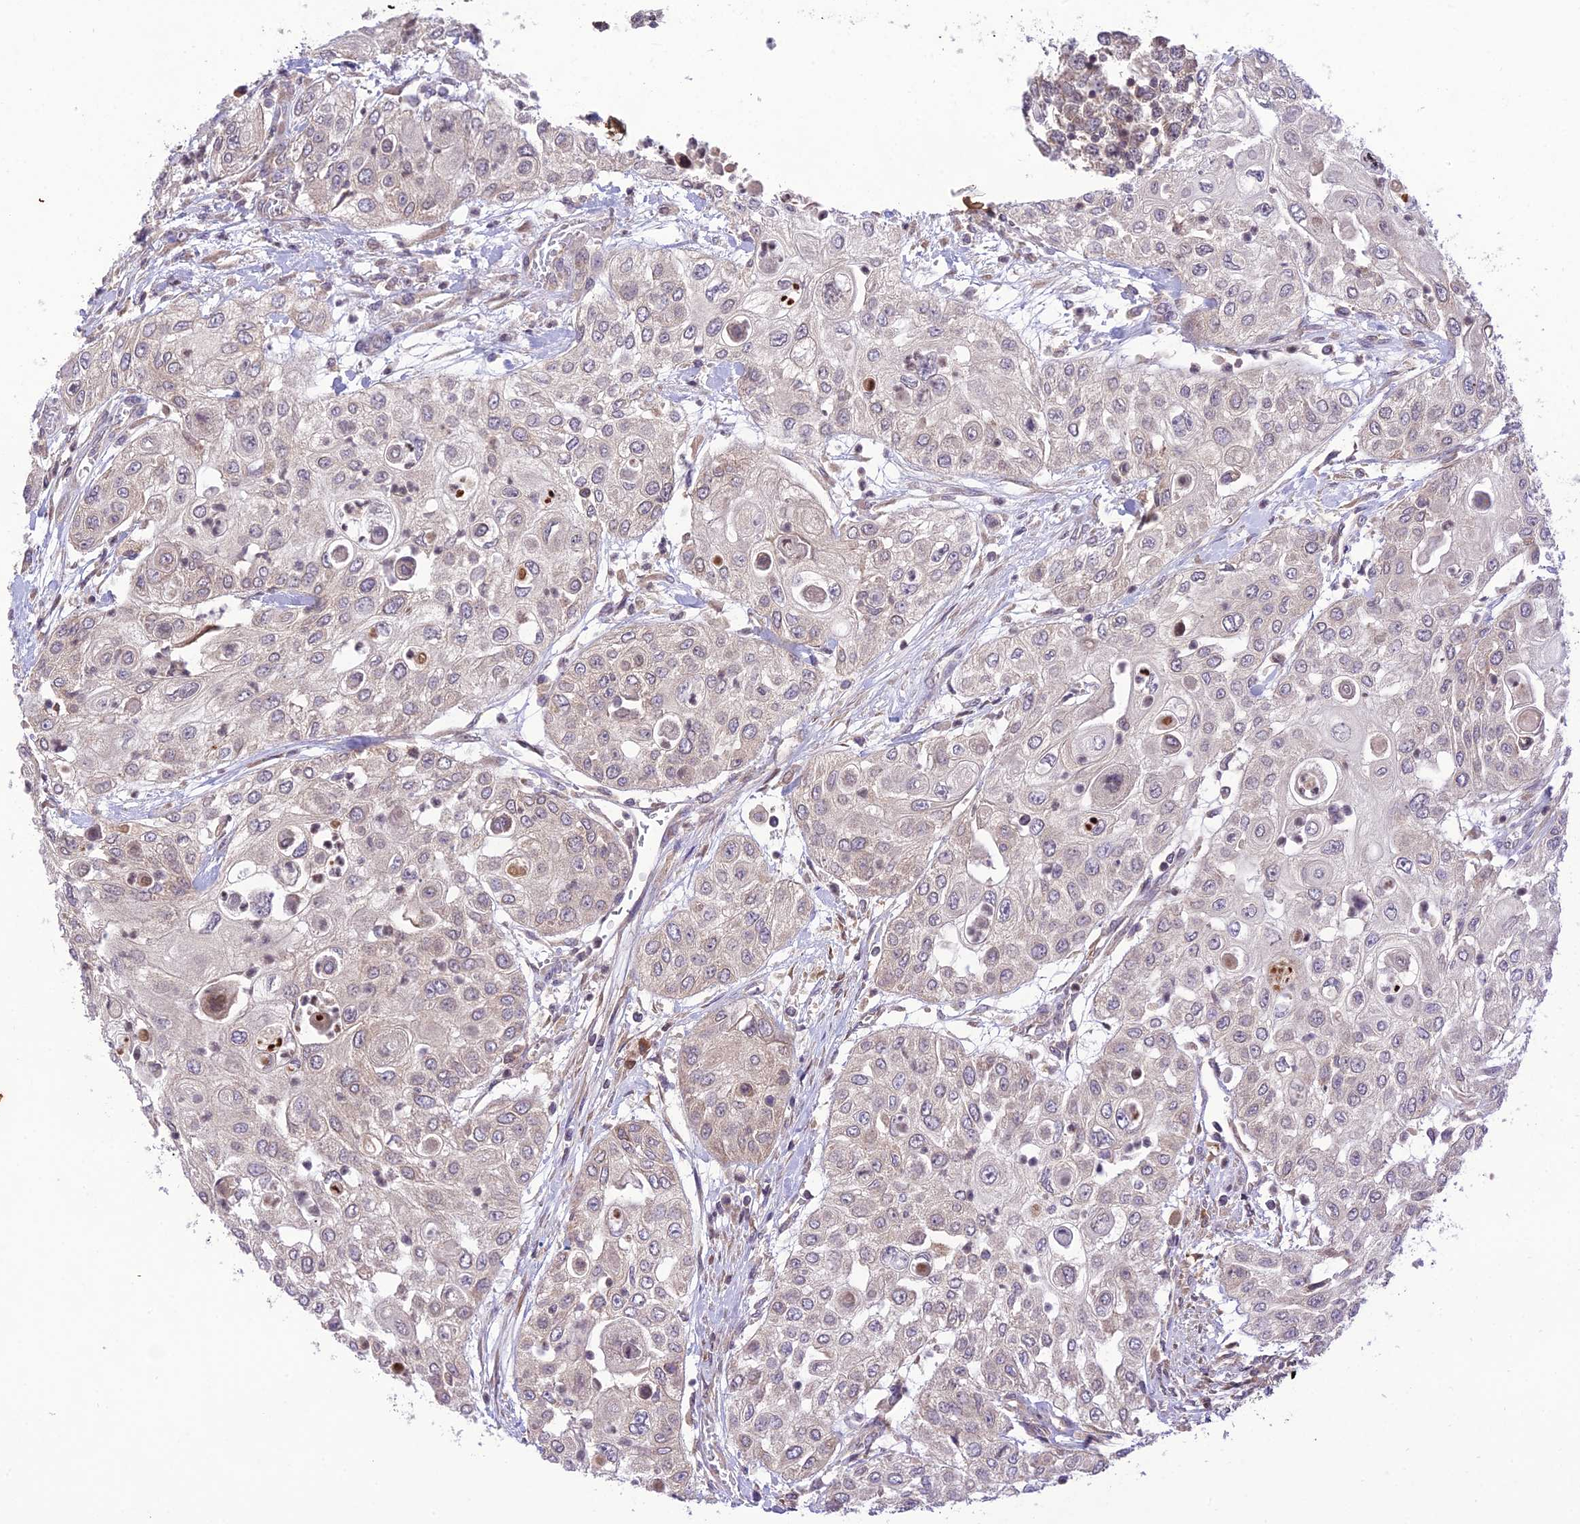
{"staining": {"intensity": "negative", "quantity": "none", "location": "none"}, "tissue": "urothelial cancer", "cell_type": "Tumor cells", "image_type": "cancer", "snomed": [{"axis": "morphology", "description": "Urothelial carcinoma, High grade"}, {"axis": "topography", "description": "Urinary bladder"}], "caption": "Tumor cells show no significant protein staining in urothelial cancer.", "gene": "TEKT1", "patient": {"sex": "female", "age": 79}}